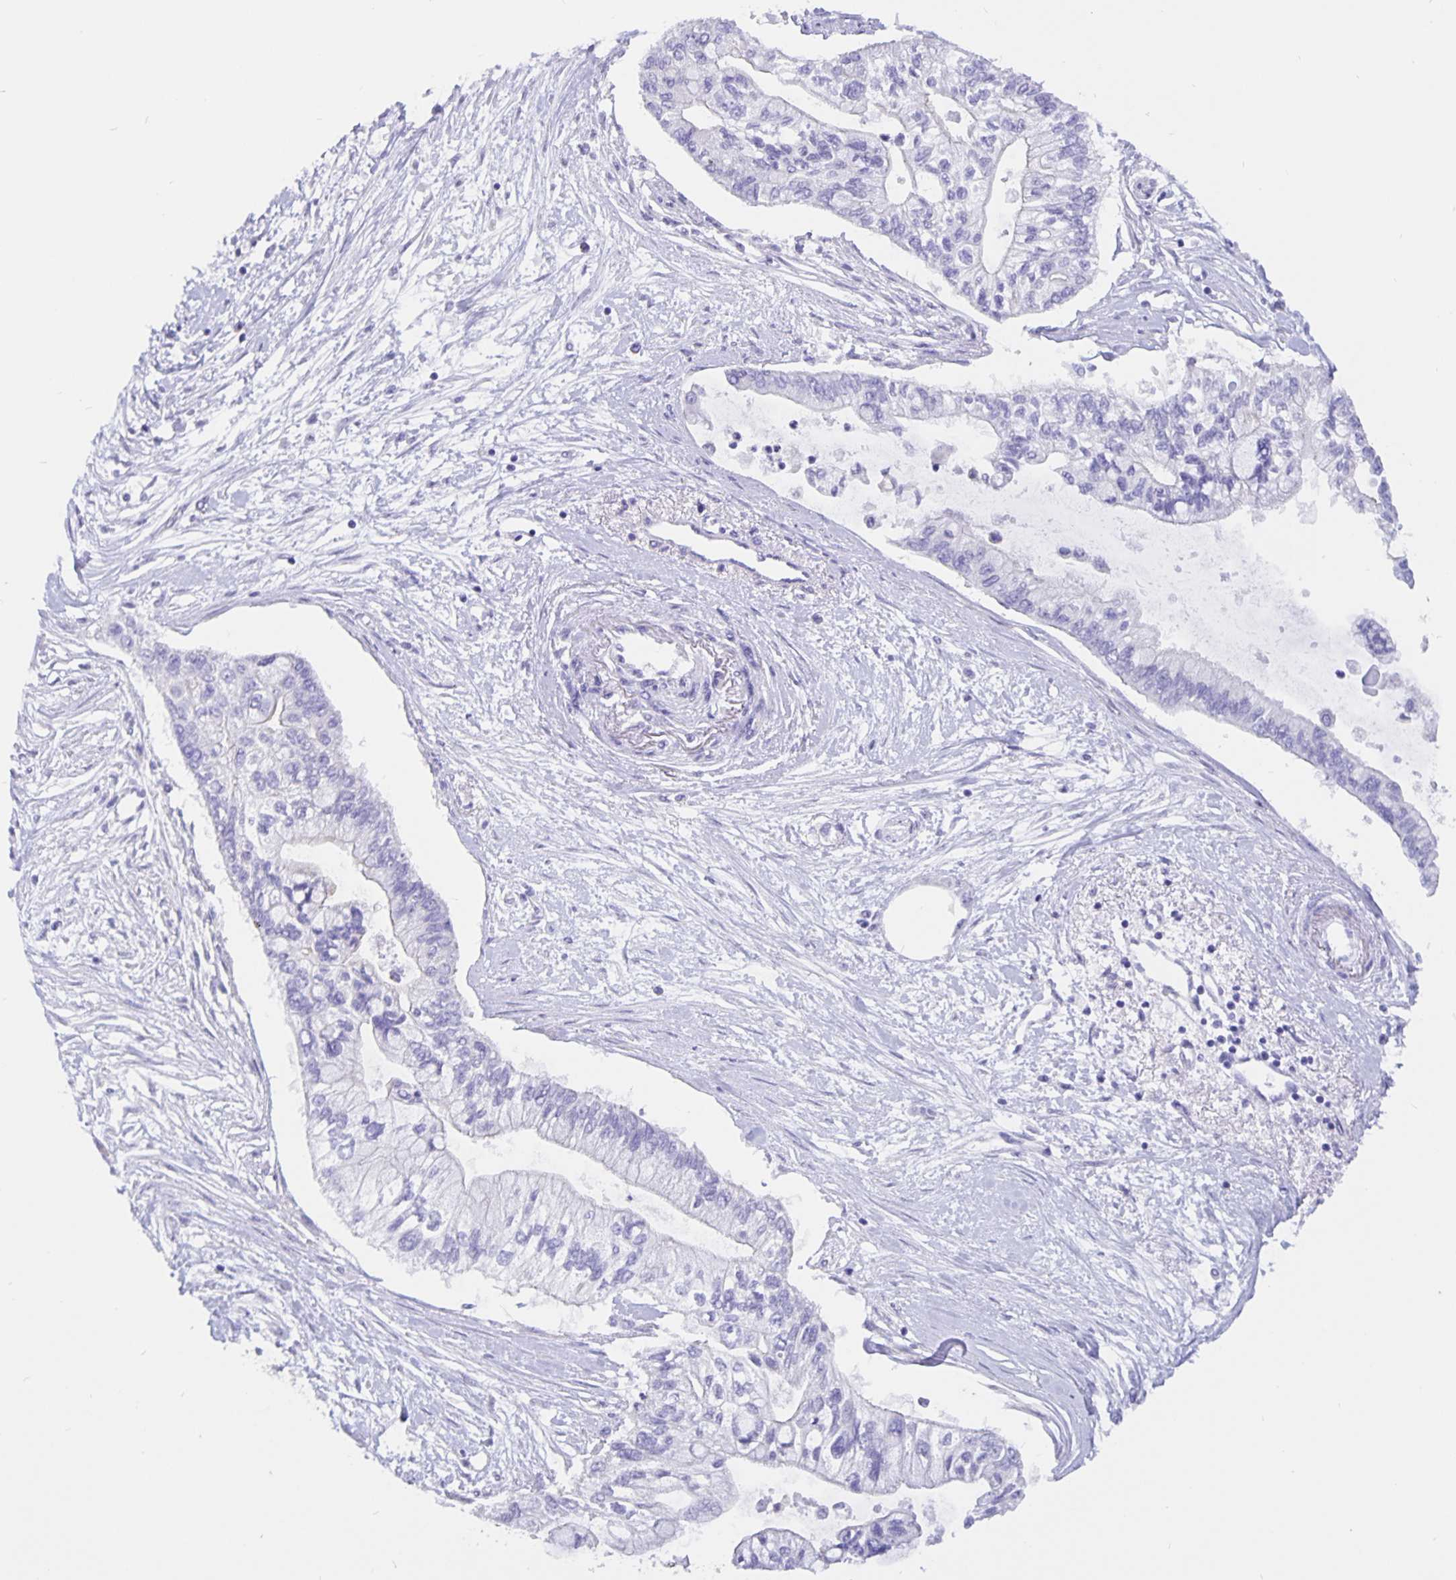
{"staining": {"intensity": "negative", "quantity": "none", "location": "none"}, "tissue": "pancreatic cancer", "cell_type": "Tumor cells", "image_type": "cancer", "snomed": [{"axis": "morphology", "description": "Adenocarcinoma, NOS"}, {"axis": "topography", "description": "Pancreas"}], "caption": "Pancreatic cancer (adenocarcinoma) stained for a protein using immunohistochemistry reveals no positivity tumor cells.", "gene": "ERMN", "patient": {"sex": "female", "age": 77}}